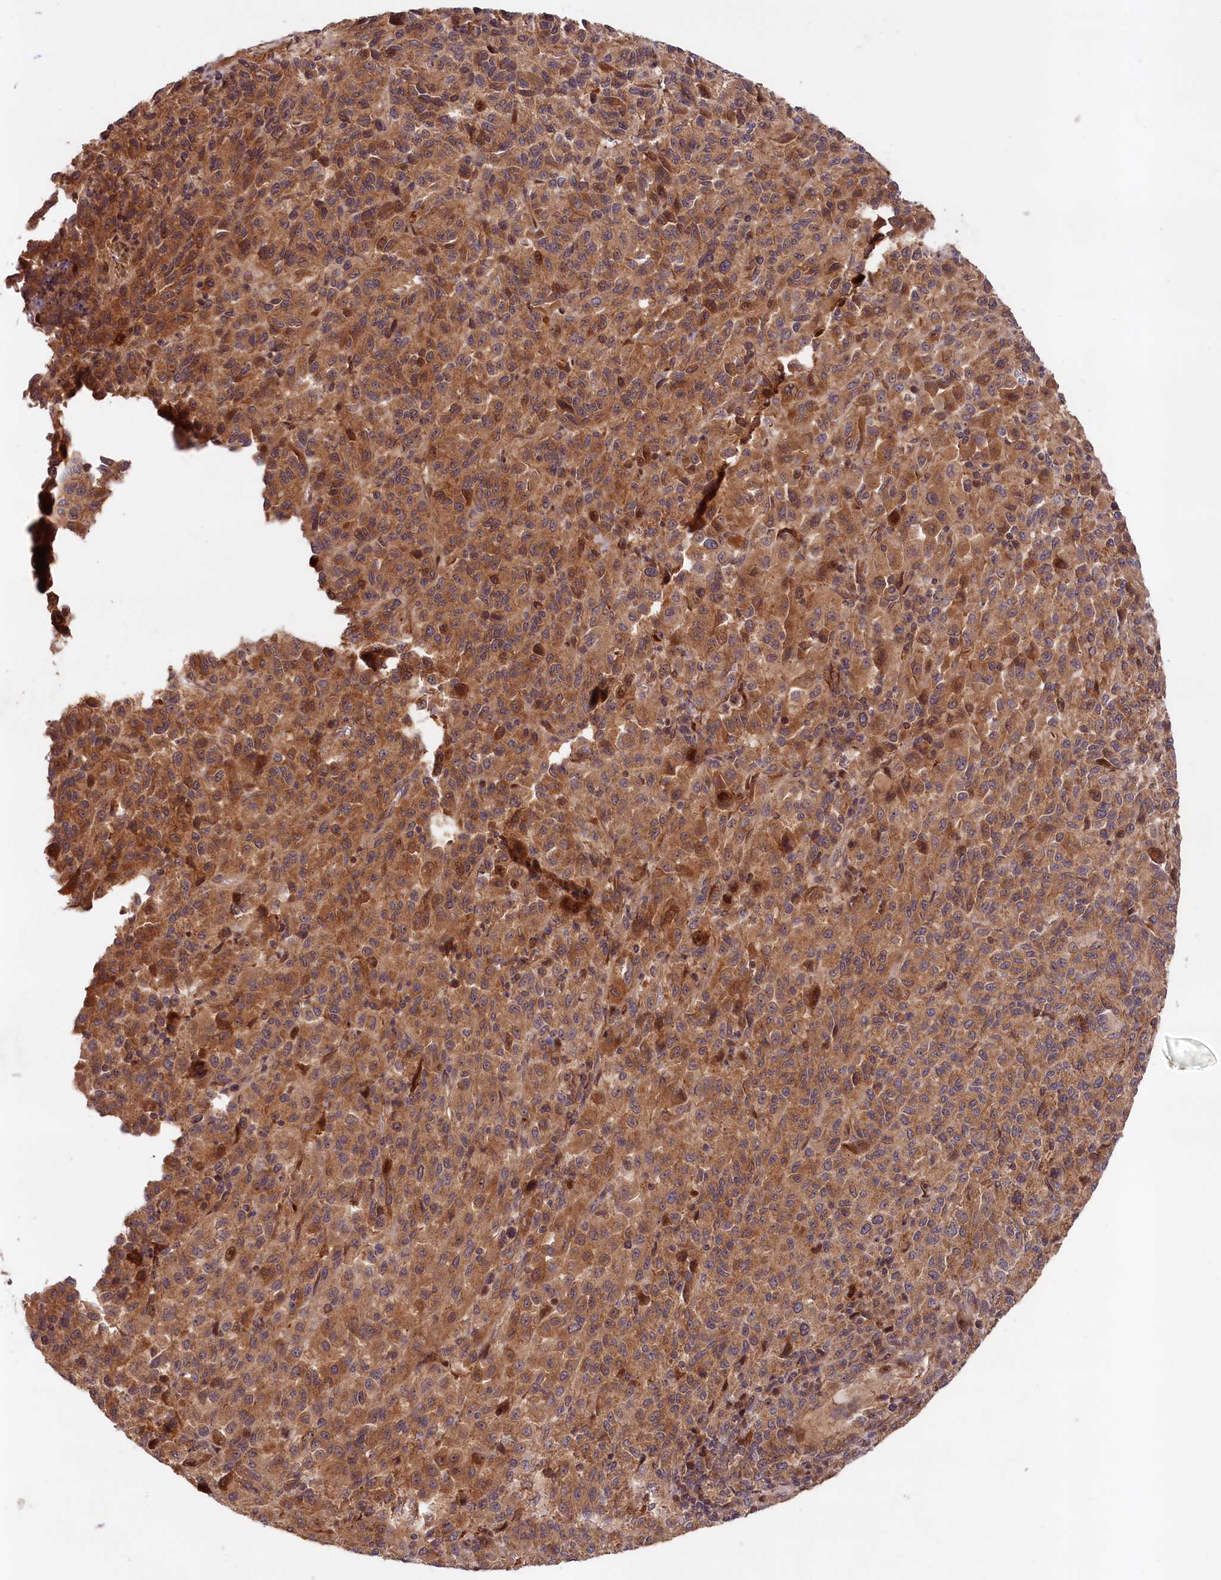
{"staining": {"intensity": "strong", "quantity": ">75%", "location": "cytoplasmic/membranous"}, "tissue": "melanoma", "cell_type": "Tumor cells", "image_type": "cancer", "snomed": [{"axis": "morphology", "description": "Malignant melanoma, Metastatic site"}, {"axis": "topography", "description": "Lung"}], "caption": "Tumor cells reveal high levels of strong cytoplasmic/membranous expression in about >75% of cells in malignant melanoma (metastatic site).", "gene": "NEDD1", "patient": {"sex": "male", "age": 64}}